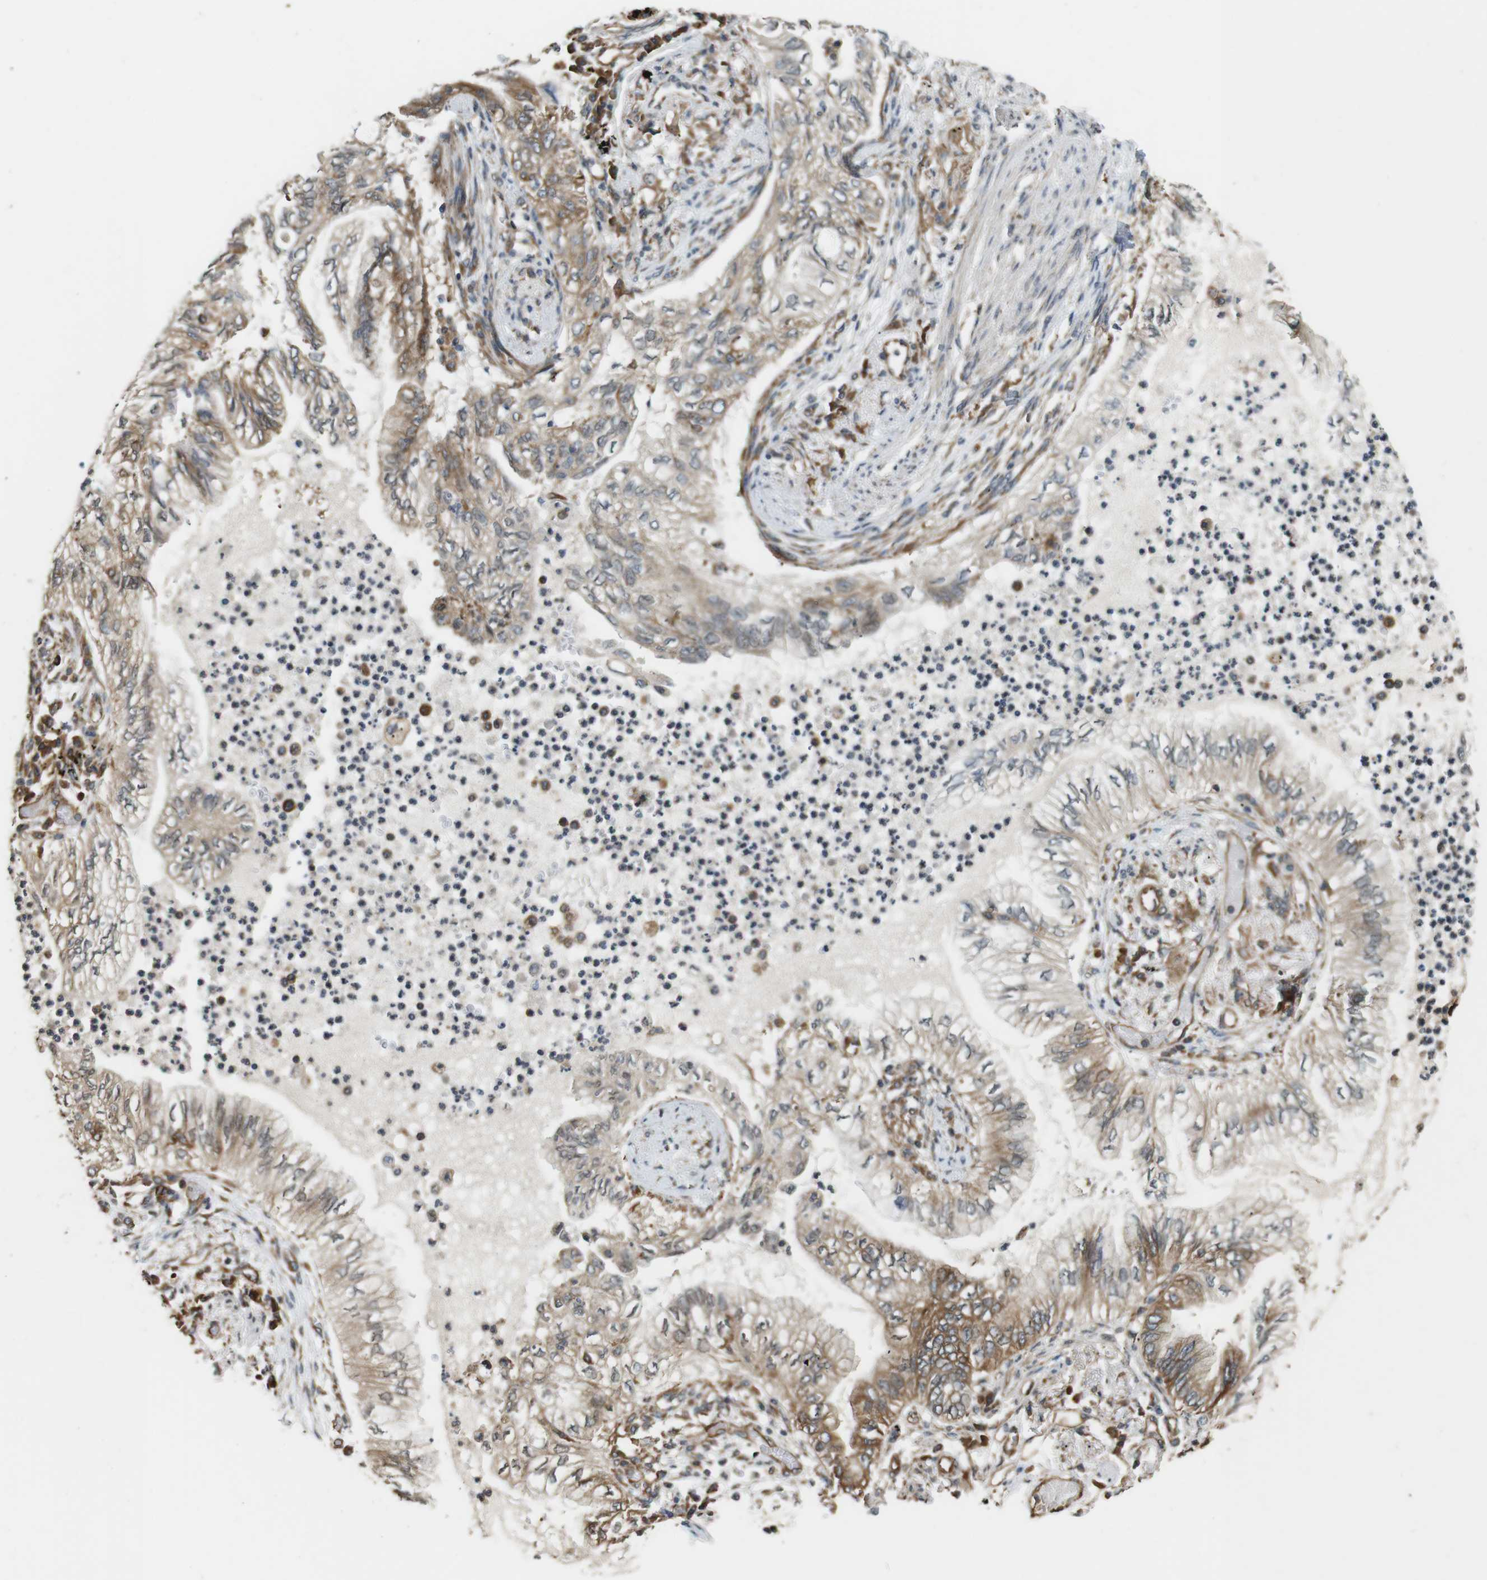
{"staining": {"intensity": "moderate", "quantity": "25%-75%", "location": "cytoplasmic/membranous"}, "tissue": "lung cancer", "cell_type": "Tumor cells", "image_type": "cancer", "snomed": [{"axis": "morphology", "description": "Normal tissue, NOS"}, {"axis": "morphology", "description": "Adenocarcinoma, NOS"}, {"axis": "topography", "description": "Bronchus"}, {"axis": "topography", "description": "Lung"}], "caption": "This is an image of immunohistochemistry staining of lung adenocarcinoma, which shows moderate staining in the cytoplasmic/membranous of tumor cells.", "gene": "PA2G4", "patient": {"sex": "female", "age": 70}}